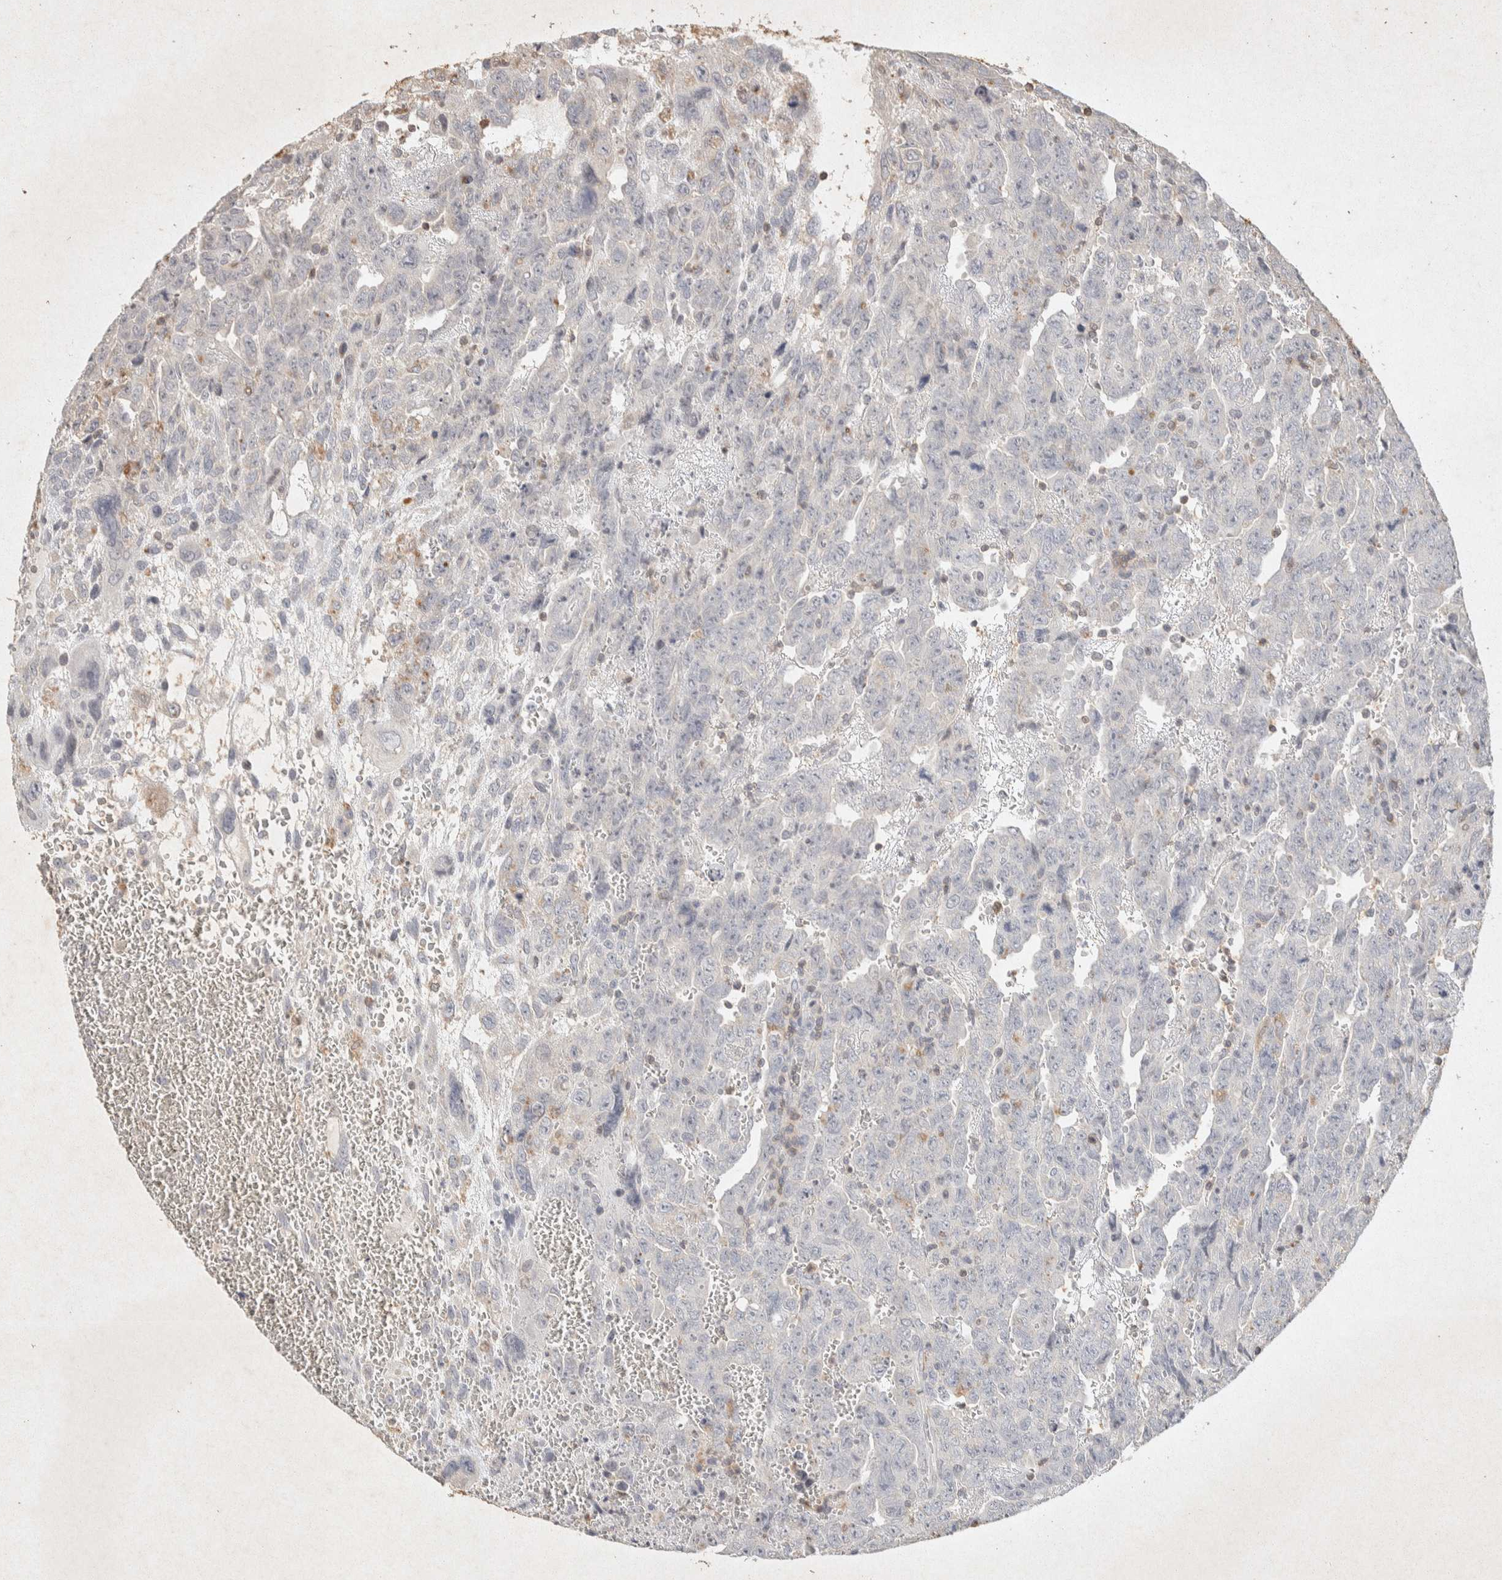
{"staining": {"intensity": "negative", "quantity": "none", "location": "none"}, "tissue": "testis cancer", "cell_type": "Tumor cells", "image_type": "cancer", "snomed": [{"axis": "morphology", "description": "Carcinoma, Embryonal, NOS"}, {"axis": "topography", "description": "Testis"}], "caption": "DAB (3,3'-diaminobenzidine) immunohistochemical staining of testis embryonal carcinoma exhibits no significant staining in tumor cells.", "gene": "RAC2", "patient": {"sex": "male", "age": 28}}